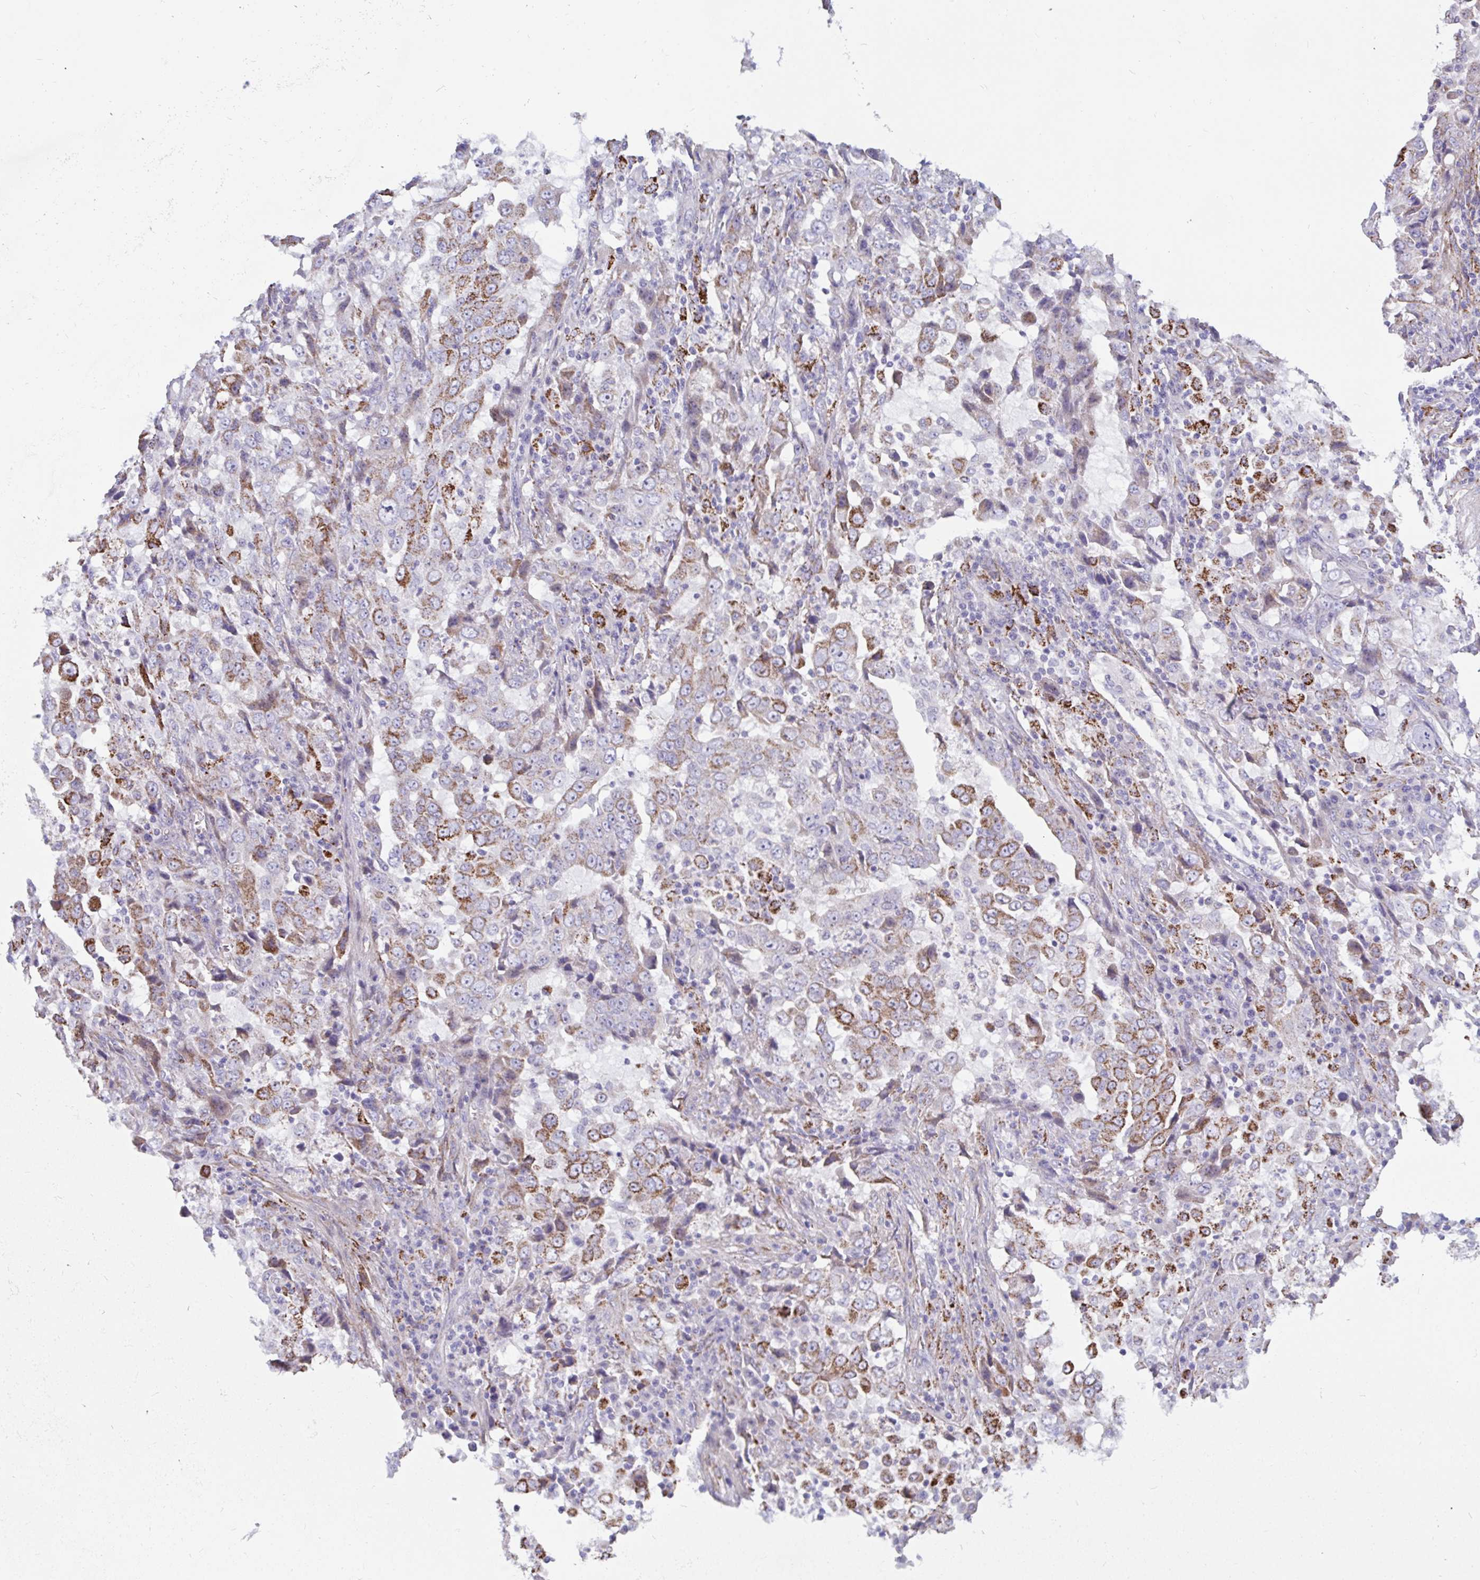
{"staining": {"intensity": "moderate", "quantity": ">75%", "location": "cytoplasmic/membranous"}, "tissue": "lung cancer", "cell_type": "Tumor cells", "image_type": "cancer", "snomed": [{"axis": "morphology", "description": "Adenocarcinoma, NOS"}, {"axis": "topography", "description": "Lung"}], "caption": "Lung cancer tissue displays moderate cytoplasmic/membranous staining in about >75% of tumor cells", "gene": "FAM156B", "patient": {"sex": "male", "age": 67}}